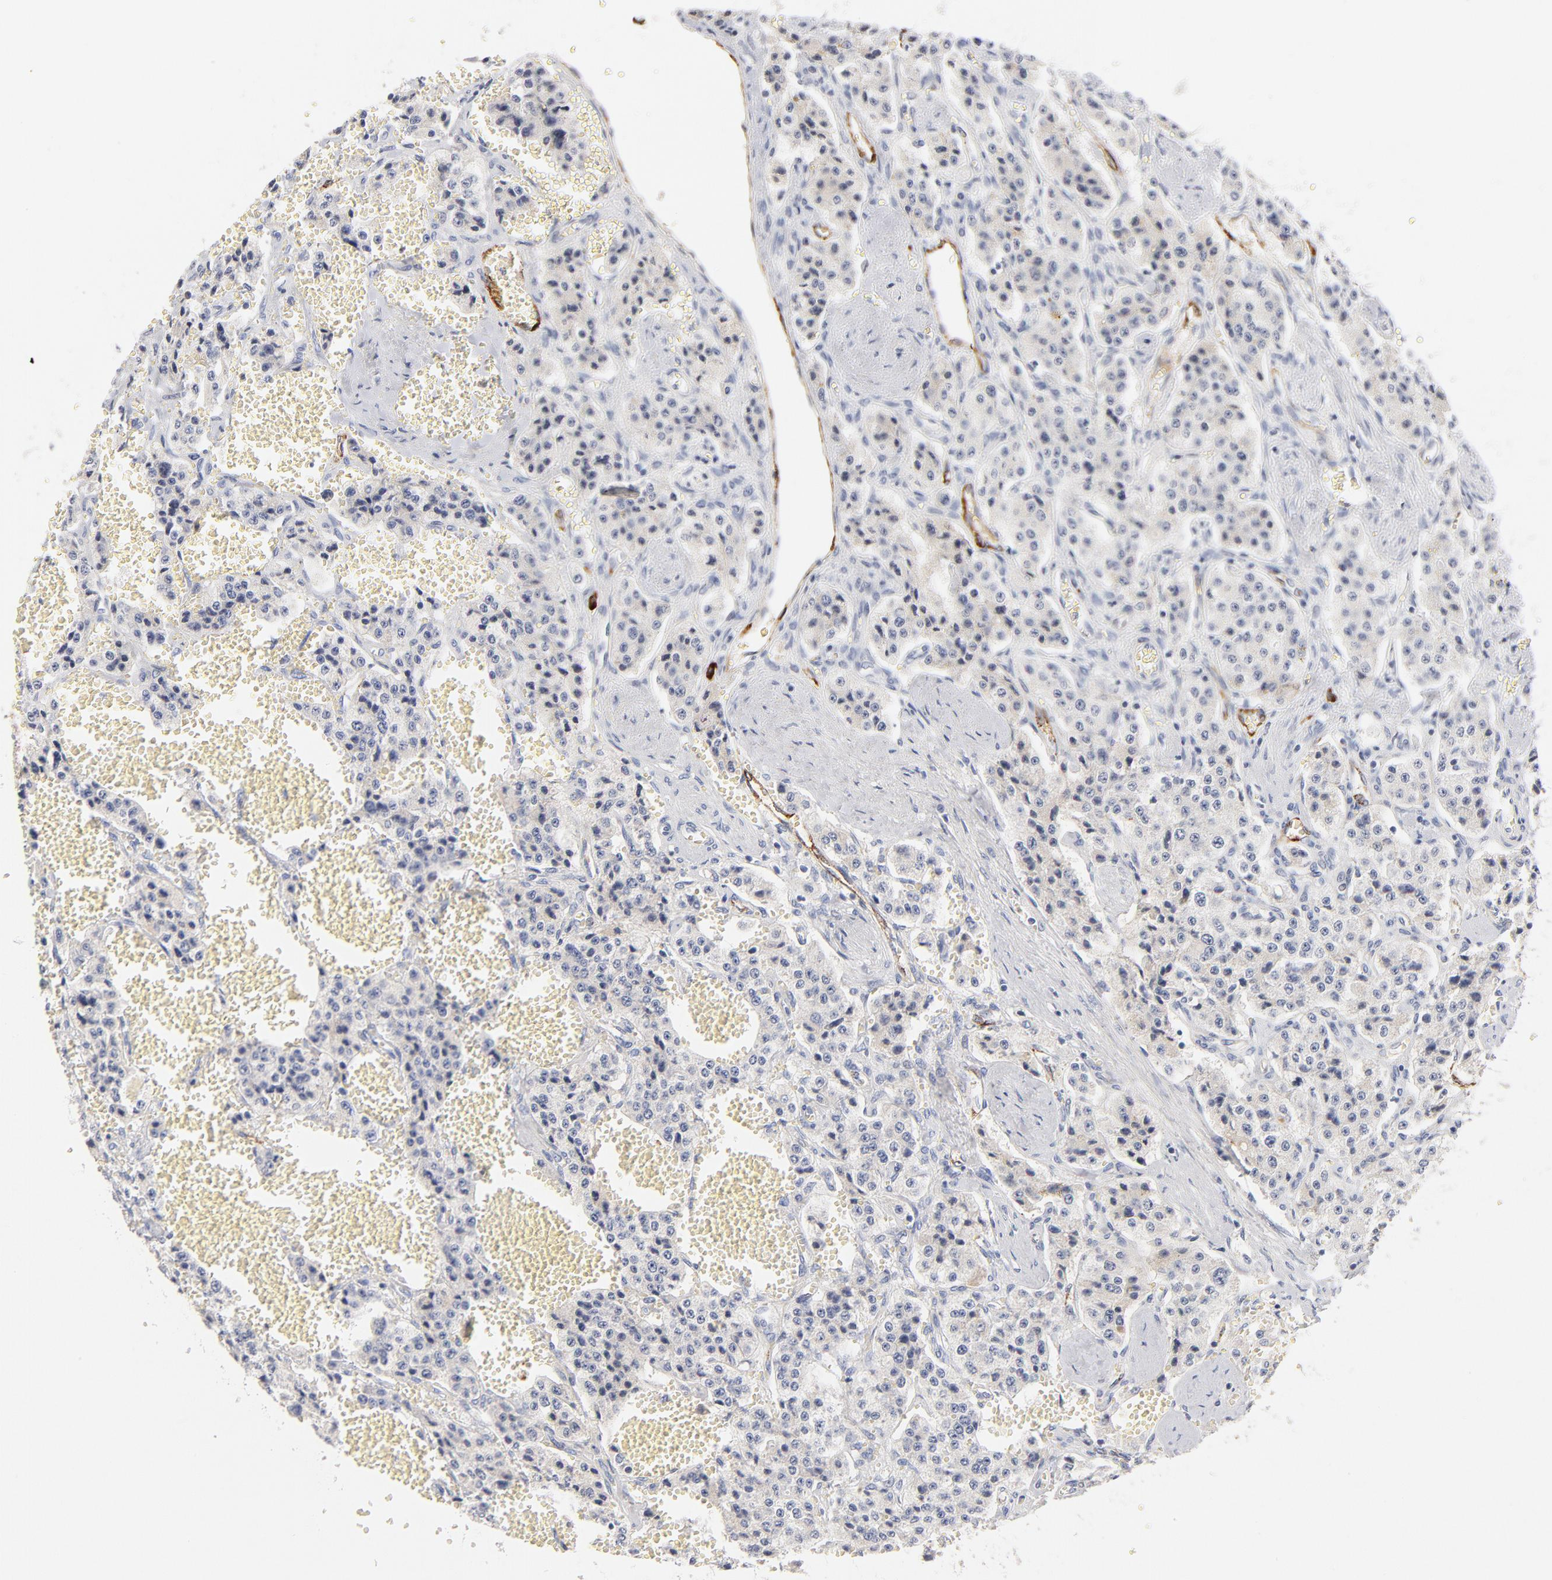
{"staining": {"intensity": "negative", "quantity": "none", "location": "none"}, "tissue": "carcinoid", "cell_type": "Tumor cells", "image_type": "cancer", "snomed": [{"axis": "morphology", "description": "Carcinoid, malignant, NOS"}, {"axis": "topography", "description": "Small intestine"}], "caption": "A histopathology image of human carcinoid (malignant) is negative for staining in tumor cells.", "gene": "PLAT", "patient": {"sex": "male", "age": 52}}